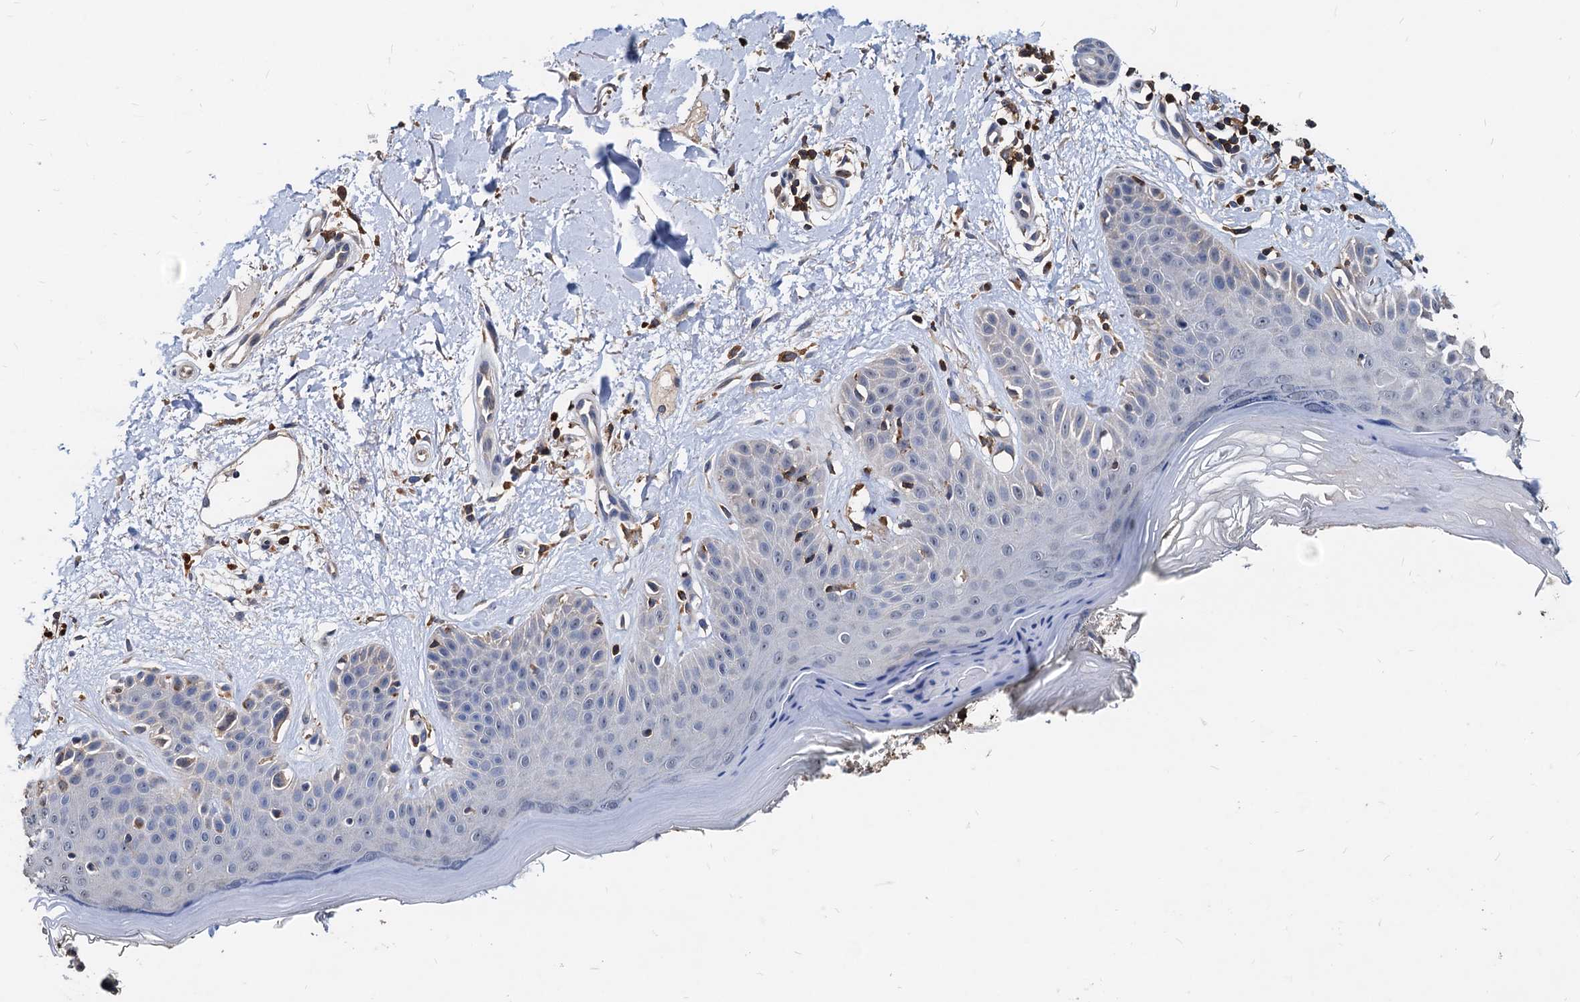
{"staining": {"intensity": "moderate", "quantity": ">75%", "location": "cytoplasmic/membranous"}, "tissue": "skin", "cell_type": "Fibroblasts", "image_type": "normal", "snomed": [{"axis": "morphology", "description": "Normal tissue, NOS"}, {"axis": "topography", "description": "Skin"}], "caption": "A histopathology image showing moderate cytoplasmic/membranous positivity in about >75% of fibroblasts in normal skin, as visualized by brown immunohistochemical staining.", "gene": "LCP2", "patient": {"sex": "female", "age": 64}}